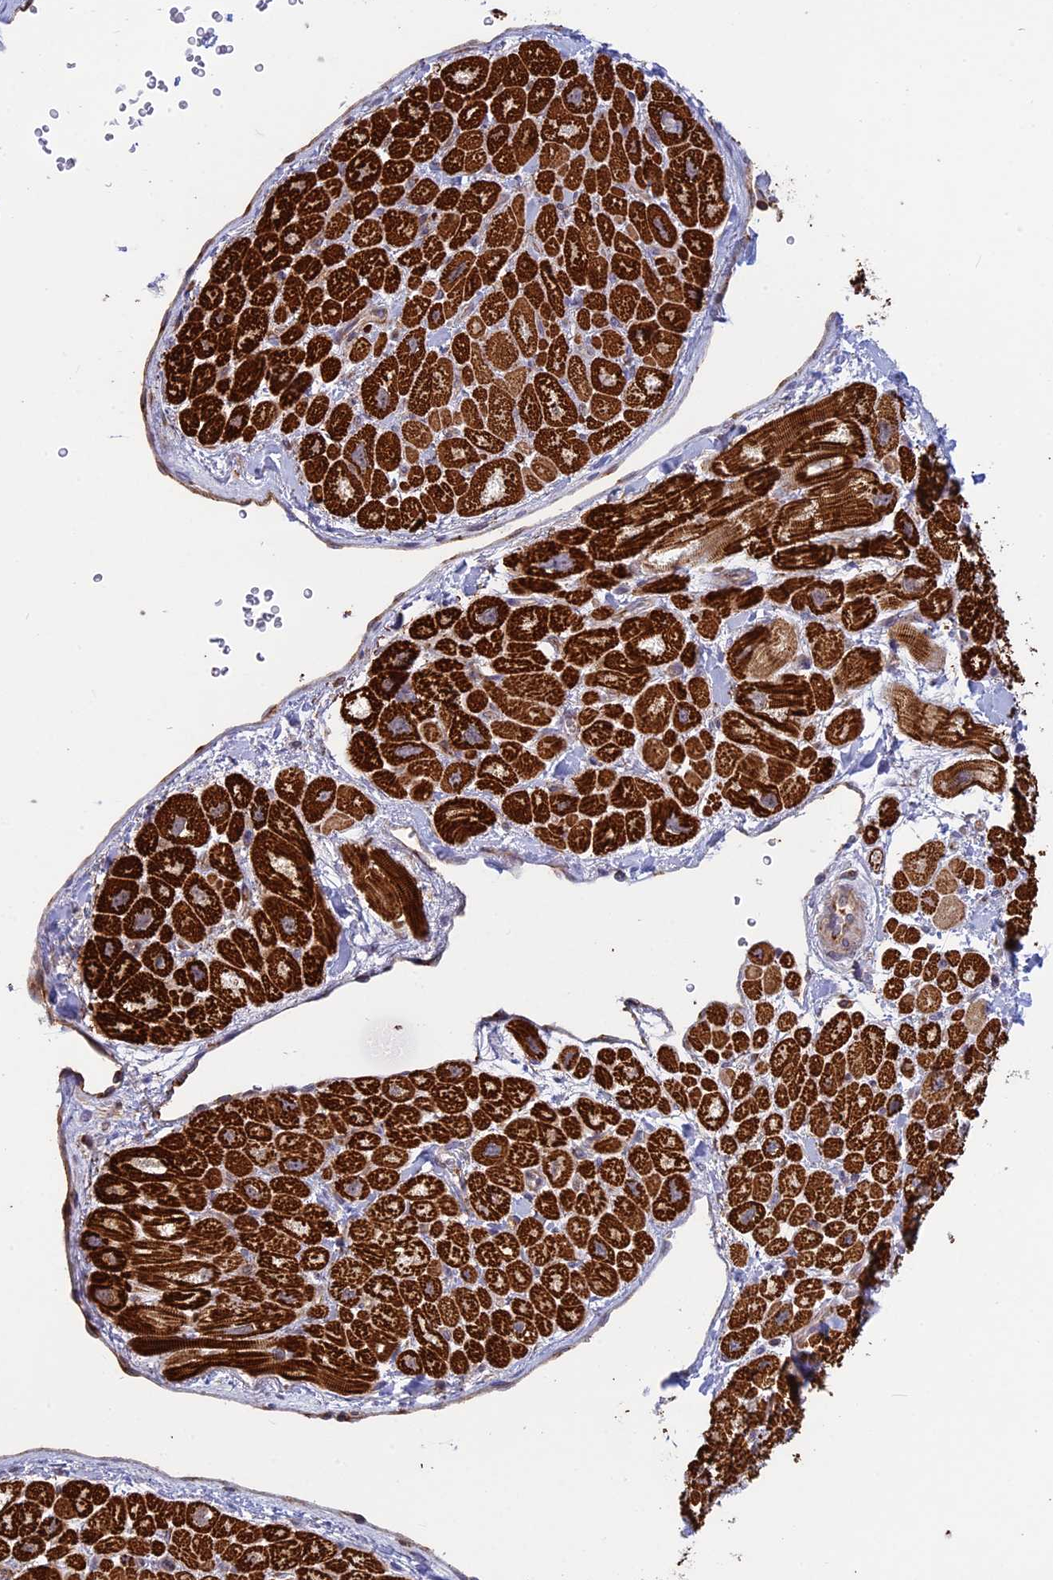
{"staining": {"intensity": "strong", "quantity": "25%-75%", "location": "cytoplasmic/membranous"}, "tissue": "heart muscle", "cell_type": "Cardiomyocytes", "image_type": "normal", "snomed": [{"axis": "morphology", "description": "Normal tissue, NOS"}, {"axis": "topography", "description": "Heart"}], "caption": "Protein positivity by immunohistochemistry shows strong cytoplasmic/membranous staining in approximately 25%-75% of cardiomyocytes in unremarkable heart muscle. (IHC, brightfield microscopy, high magnification).", "gene": "CLINT1", "patient": {"sex": "male", "age": 65}}